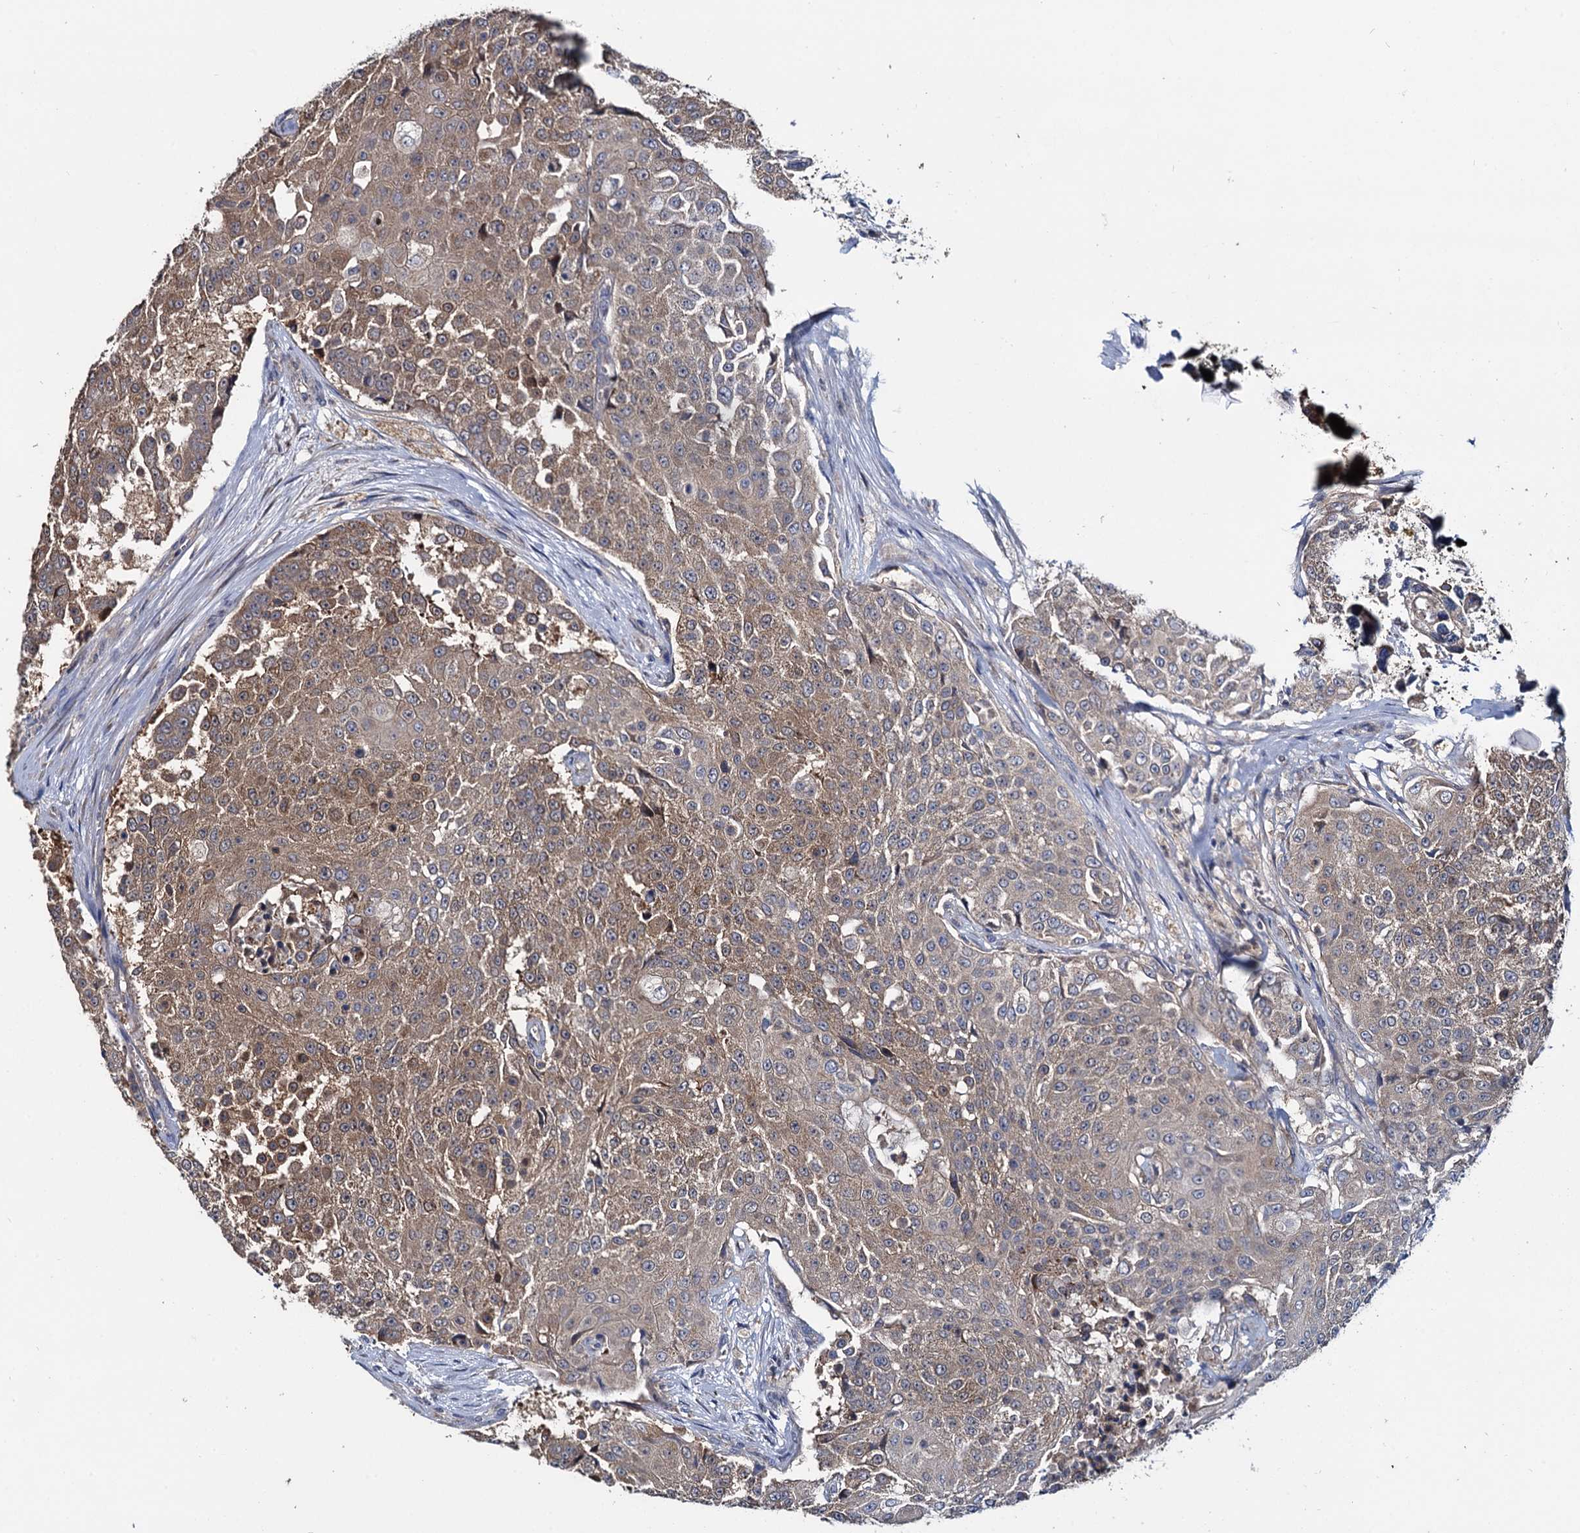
{"staining": {"intensity": "moderate", "quantity": ">75%", "location": "cytoplasmic/membranous"}, "tissue": "urothelial cancer", "cell_type": "Tumor cells", "image_type": "cancer", "snomed": [{"axis": "morphology", "description": "Urothelial carcinoma, High grade"}, {"axis": "topography", "description": "Urinary bladder"}], "caption": "Immunohistochemistry micrograph of neoplastic tissue: urothelial cancer stained using immunohistochemistry (IHC) demonstrates medium levels of moderate protein expression localized specifically in the cytoplasmic/membranous of tumor cells, appearing as a cytoplasmic/membranous brown color.", "gene": "CEP192", "patient": {"sex": "female", "age": 63}}